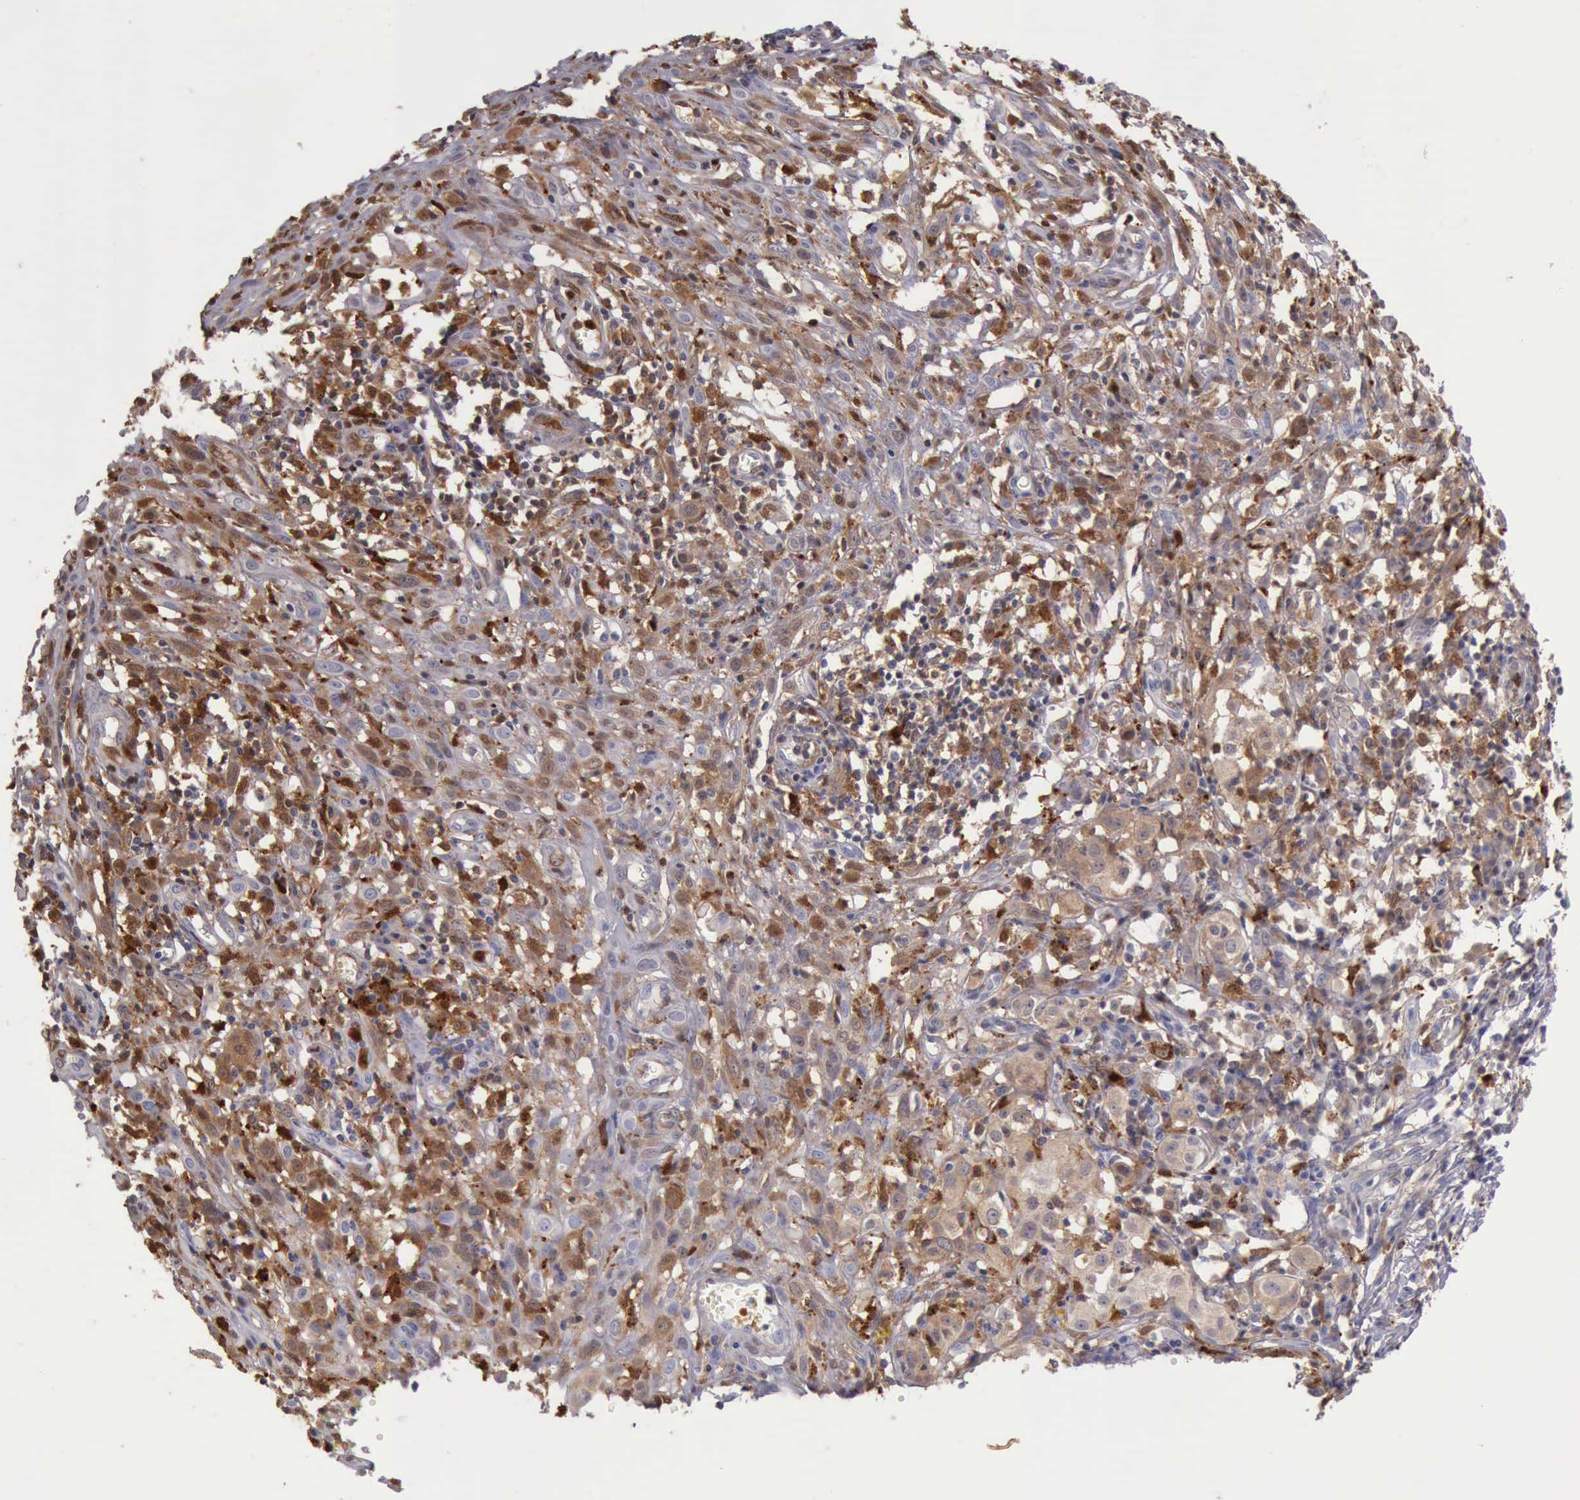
{"staining": {"intensity": "strong", "quantity": "25%-75%", "location": "cytoplasmic/membranous,nuclear"}, "tissue": "melanoma", "cell_type": "Tumor cells", "image_type": "cancer", "snomed": [{"axis": "morphology", "description": "Malignant melanoma, NOS"}, {"axis": "topography", "description": "Skin"}], "caption": "Tumor cells display strong cytoplasmic/membranous and nuclear positivity in approximately 25%-75% of cells in melanoma.", "gene": "CSTA", "patient": {"sex": "female", "age": 52}}